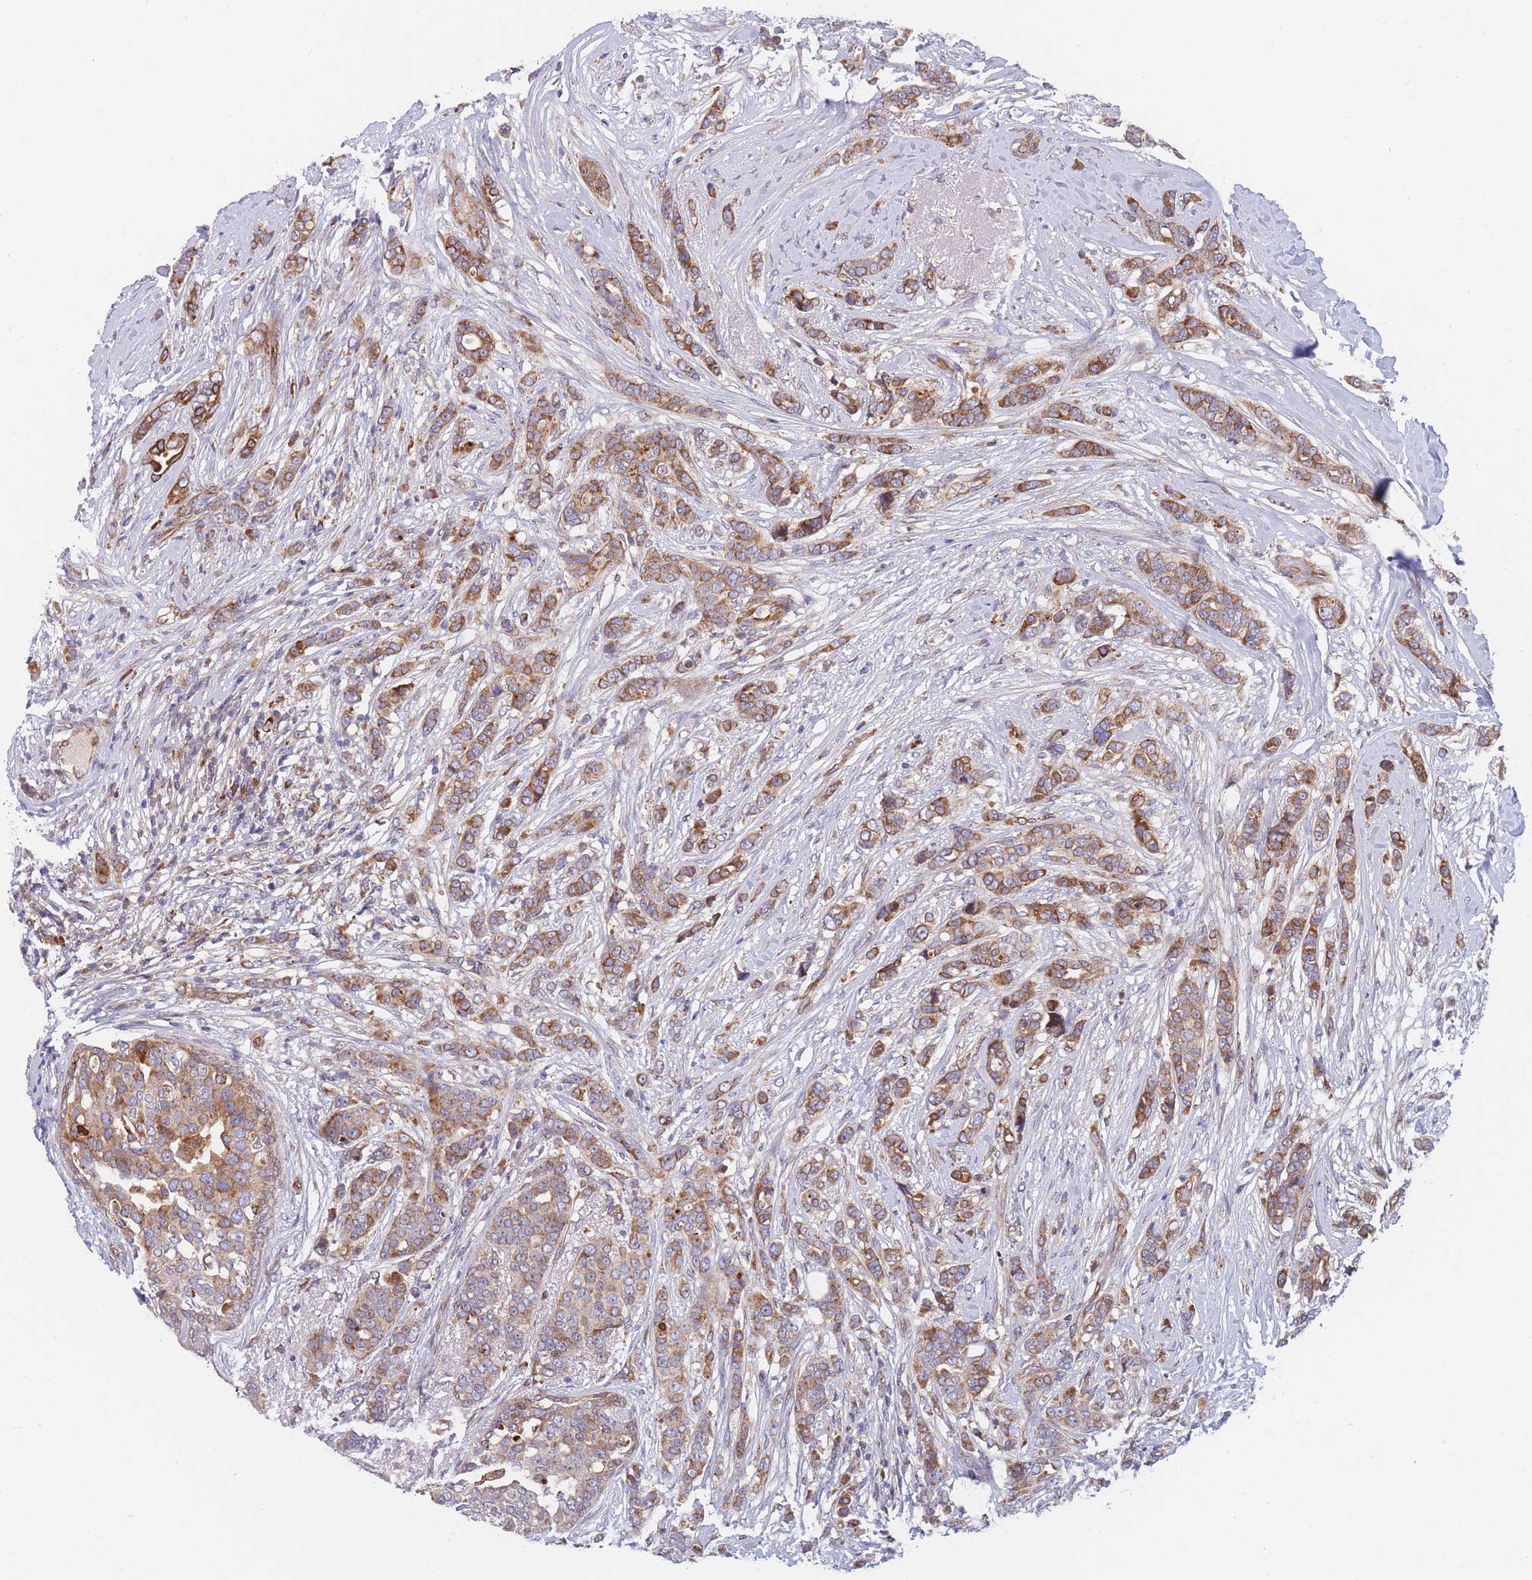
{"staining": {"intensity": "moderate", "quantity": ">75%", "location": "cytoplasmic/membranous"}, "tissue": "breast cancer", "cell_type": "Tumor cells", "image_type": "cancer", "snomed": [{"axis": "morphology", "description": "Lobular carcinoma"}, {"axis": "topography", "description": "Breast"}], "caption": "A medium amount of moderate cytoplasmic/membranous expression is seen in approximately >75% of tumor cells in lobular carcinoma (breast) tissue. (DAB (3,3'-diaminobenzidine) IHC, brown staining for protein, blue staining for nuclei).", "gene": "TMEM131L", "patient": {"sex": "female", "age": 51}}